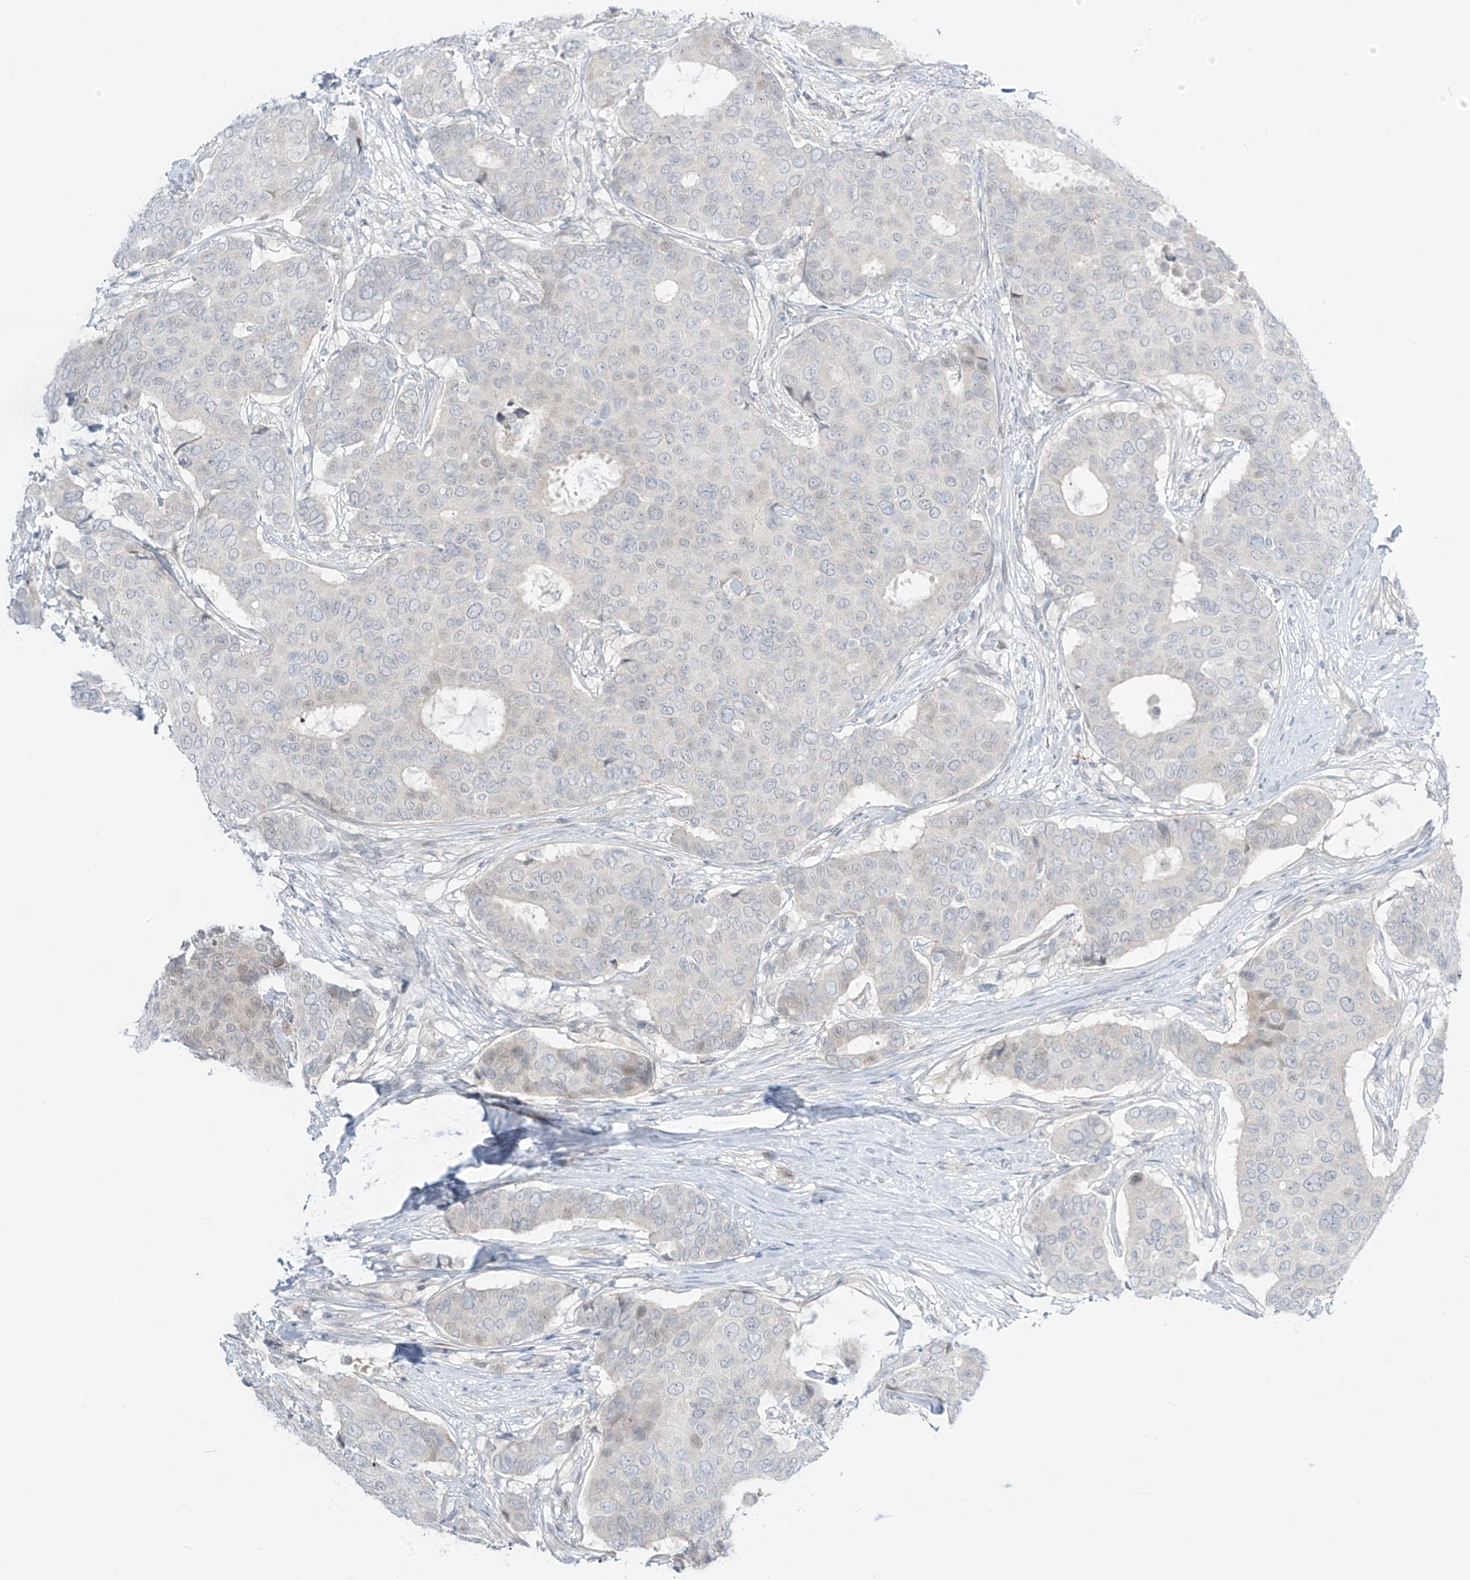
{"staining": {"intensity": "negative", "quantity": "none", "location": "none"}, "tissue": "breast cancer", "cell_type": "Tumor cells", "image_type": "cancer", "snomed": [{"axis": "morphology", "description": "Duct carcinoma"}, {"axis": "topography", "description": "Breast"}], "caption": "An image of human breast cancer is negative for staining in tumor cells.", "gene": "ASPRV1", "patient": {"sex": "female", "age": 75}}